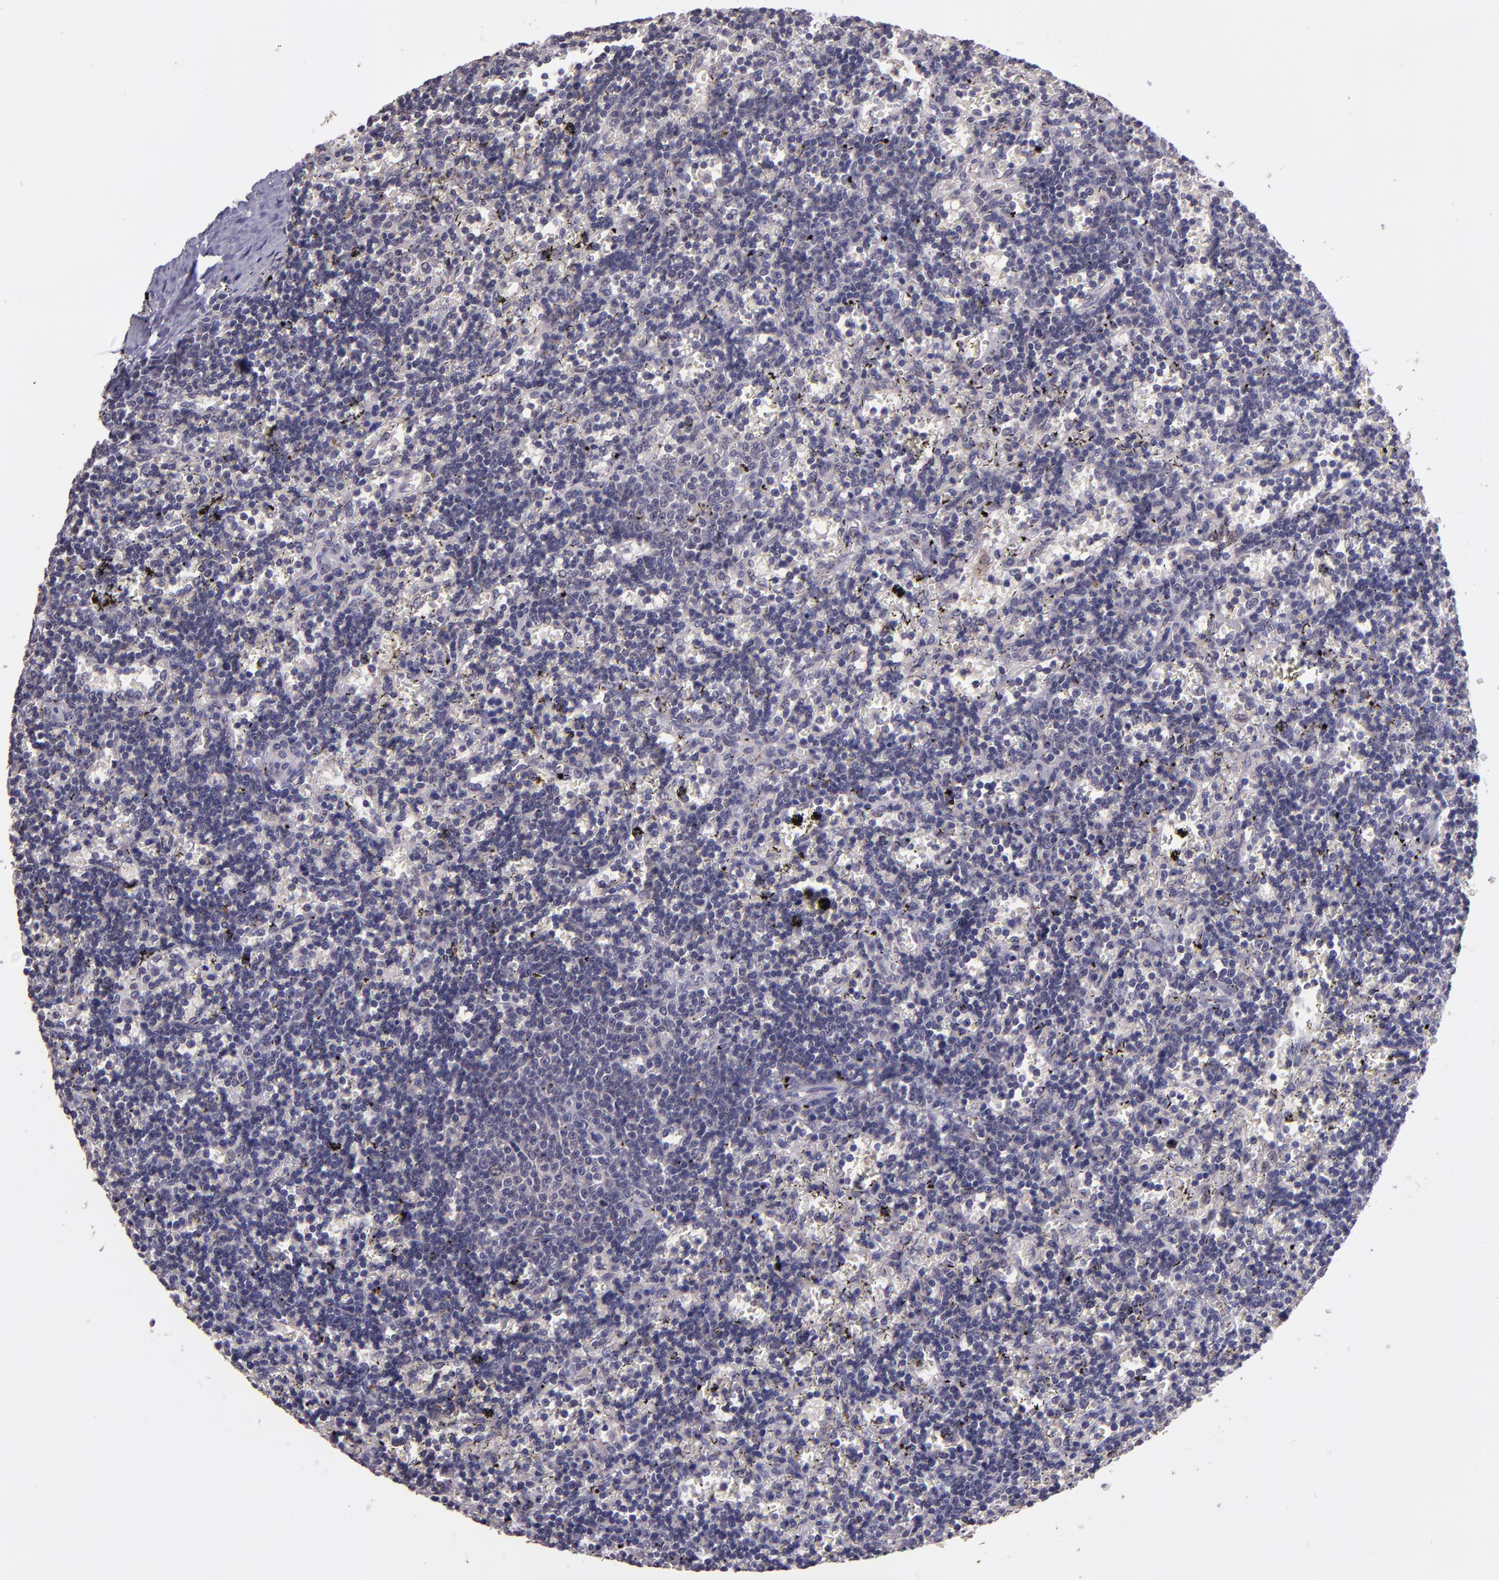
{"staining": {"intensity": "weak", "quantity": "<25%", "location": "cytoplasmic/membranous"}, "tissue": "lymphoma", "cell_type": "Tumor cells", "image_type": "cancer", "snomed": [{"axis": "morphology", "description": "Malignant lymphoma, non-Hodgkin's type, Low grade"}, {"axis": "topography", "description": "Spleen"}], "caption": "The micrograph demonstrates no staining of tumor cells in low-grade malignant lymphoma, non-Hodgkin's type. The staining was performed using DAB (3,3'-diaminobenzidine) to visualize the protein expression in brown, while the nuclei were stained in blue with hematoxylin (Magnification: 20x).", "gene": "TAF7L", "patient": {"sex": "male", "age": 60}}